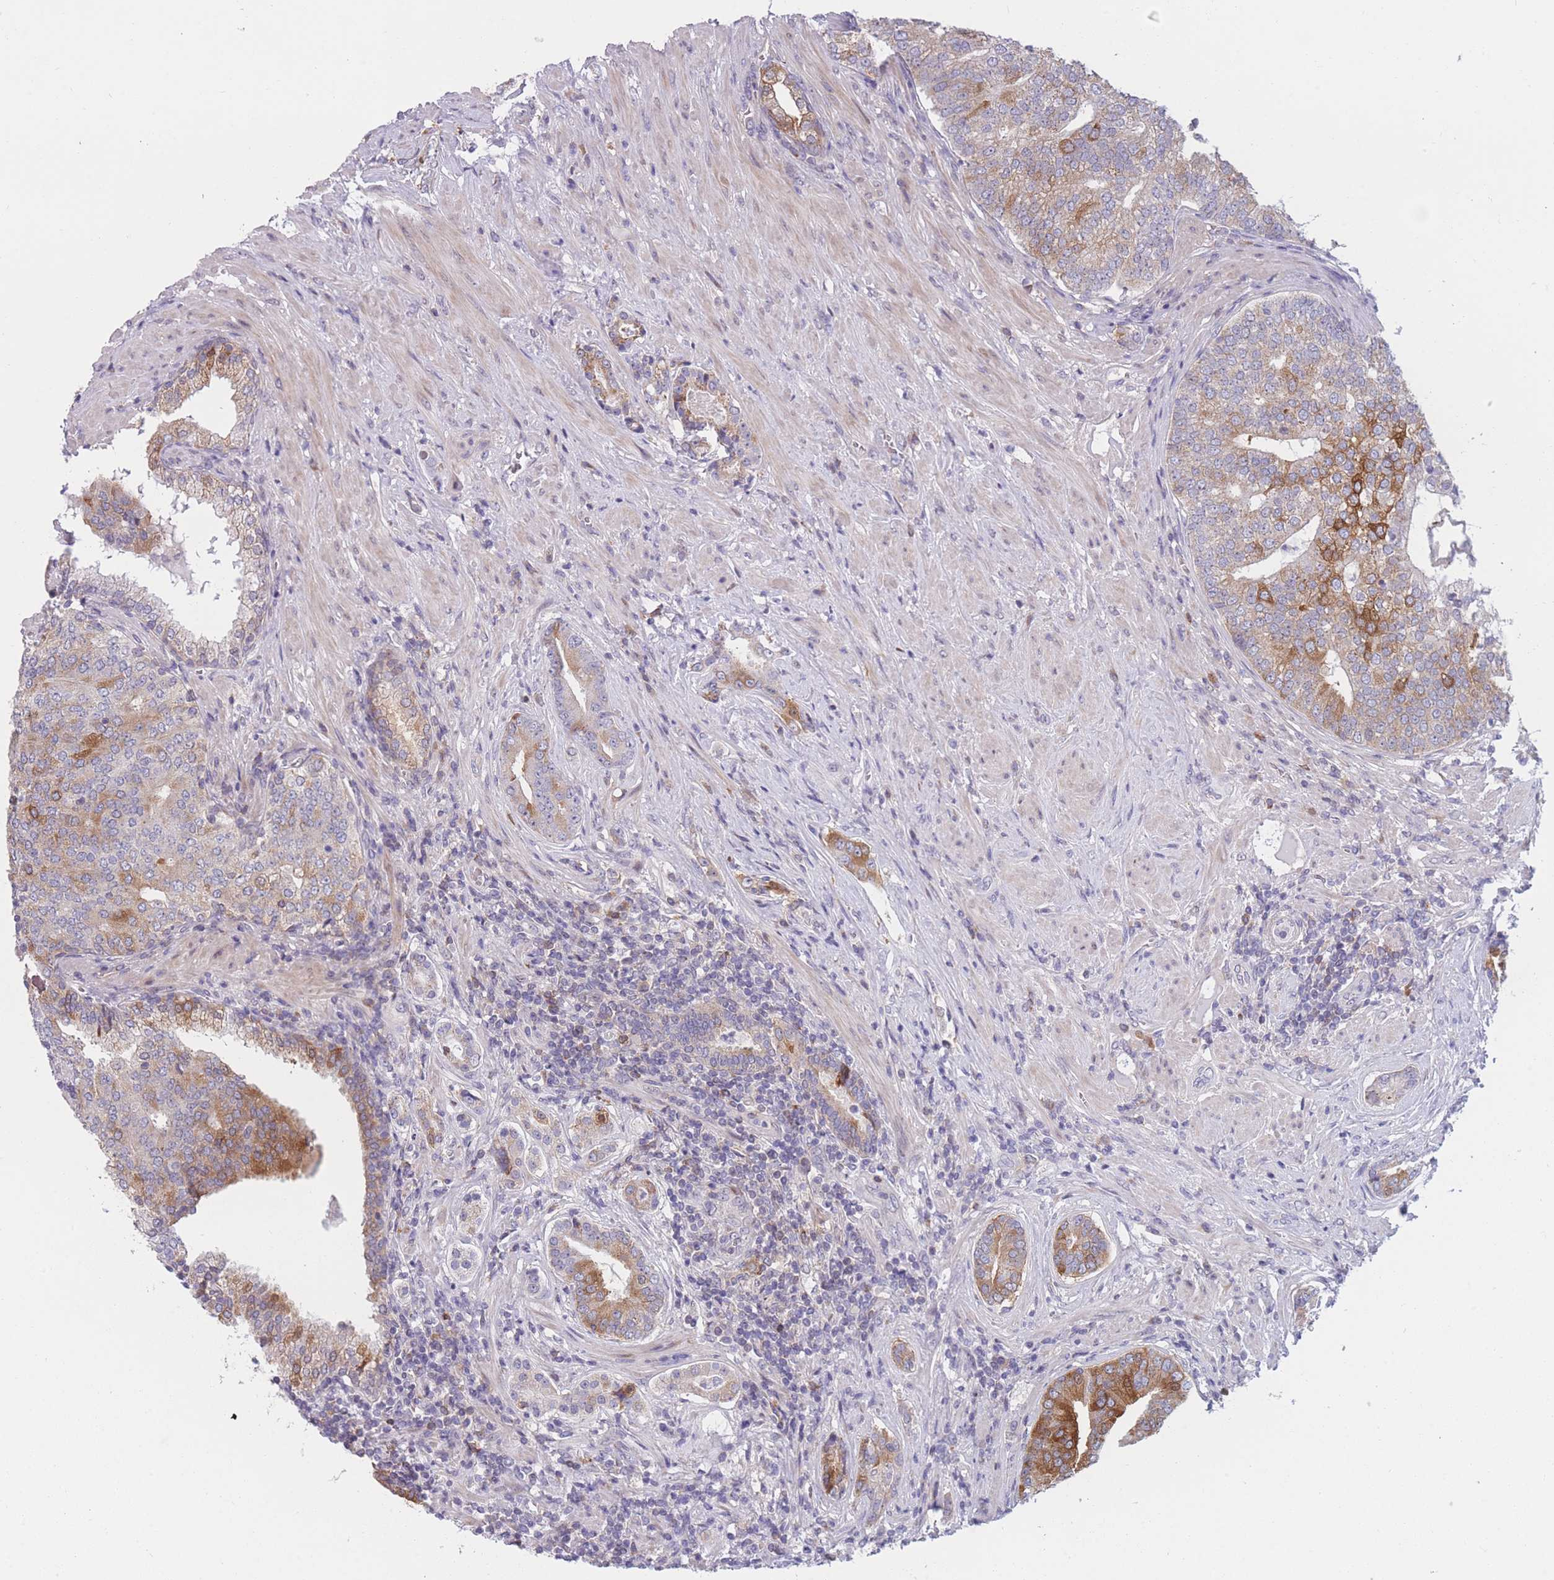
{"staining": {"intensity": "moderate", "quantity": "25%-75%", "location": "cytoplasmic/membranous"}, "tissue": "prostate cancer", "cell_type": "Tumor cells", "image_type": "cancer", "snomed": [{"axis": "morphology", "description": "Adenocarcinoma, High grade"}, {"axis": "topography", "description": "Prostate"}], "caption": "A brown stain labels moderate cytoplasmic/membranous expression of a protein in human adenocarcinoma (high-grade) (prostate) tumor cells.", "gene": "PDE4A", "patient": {"sex": "male", "age": 55}}